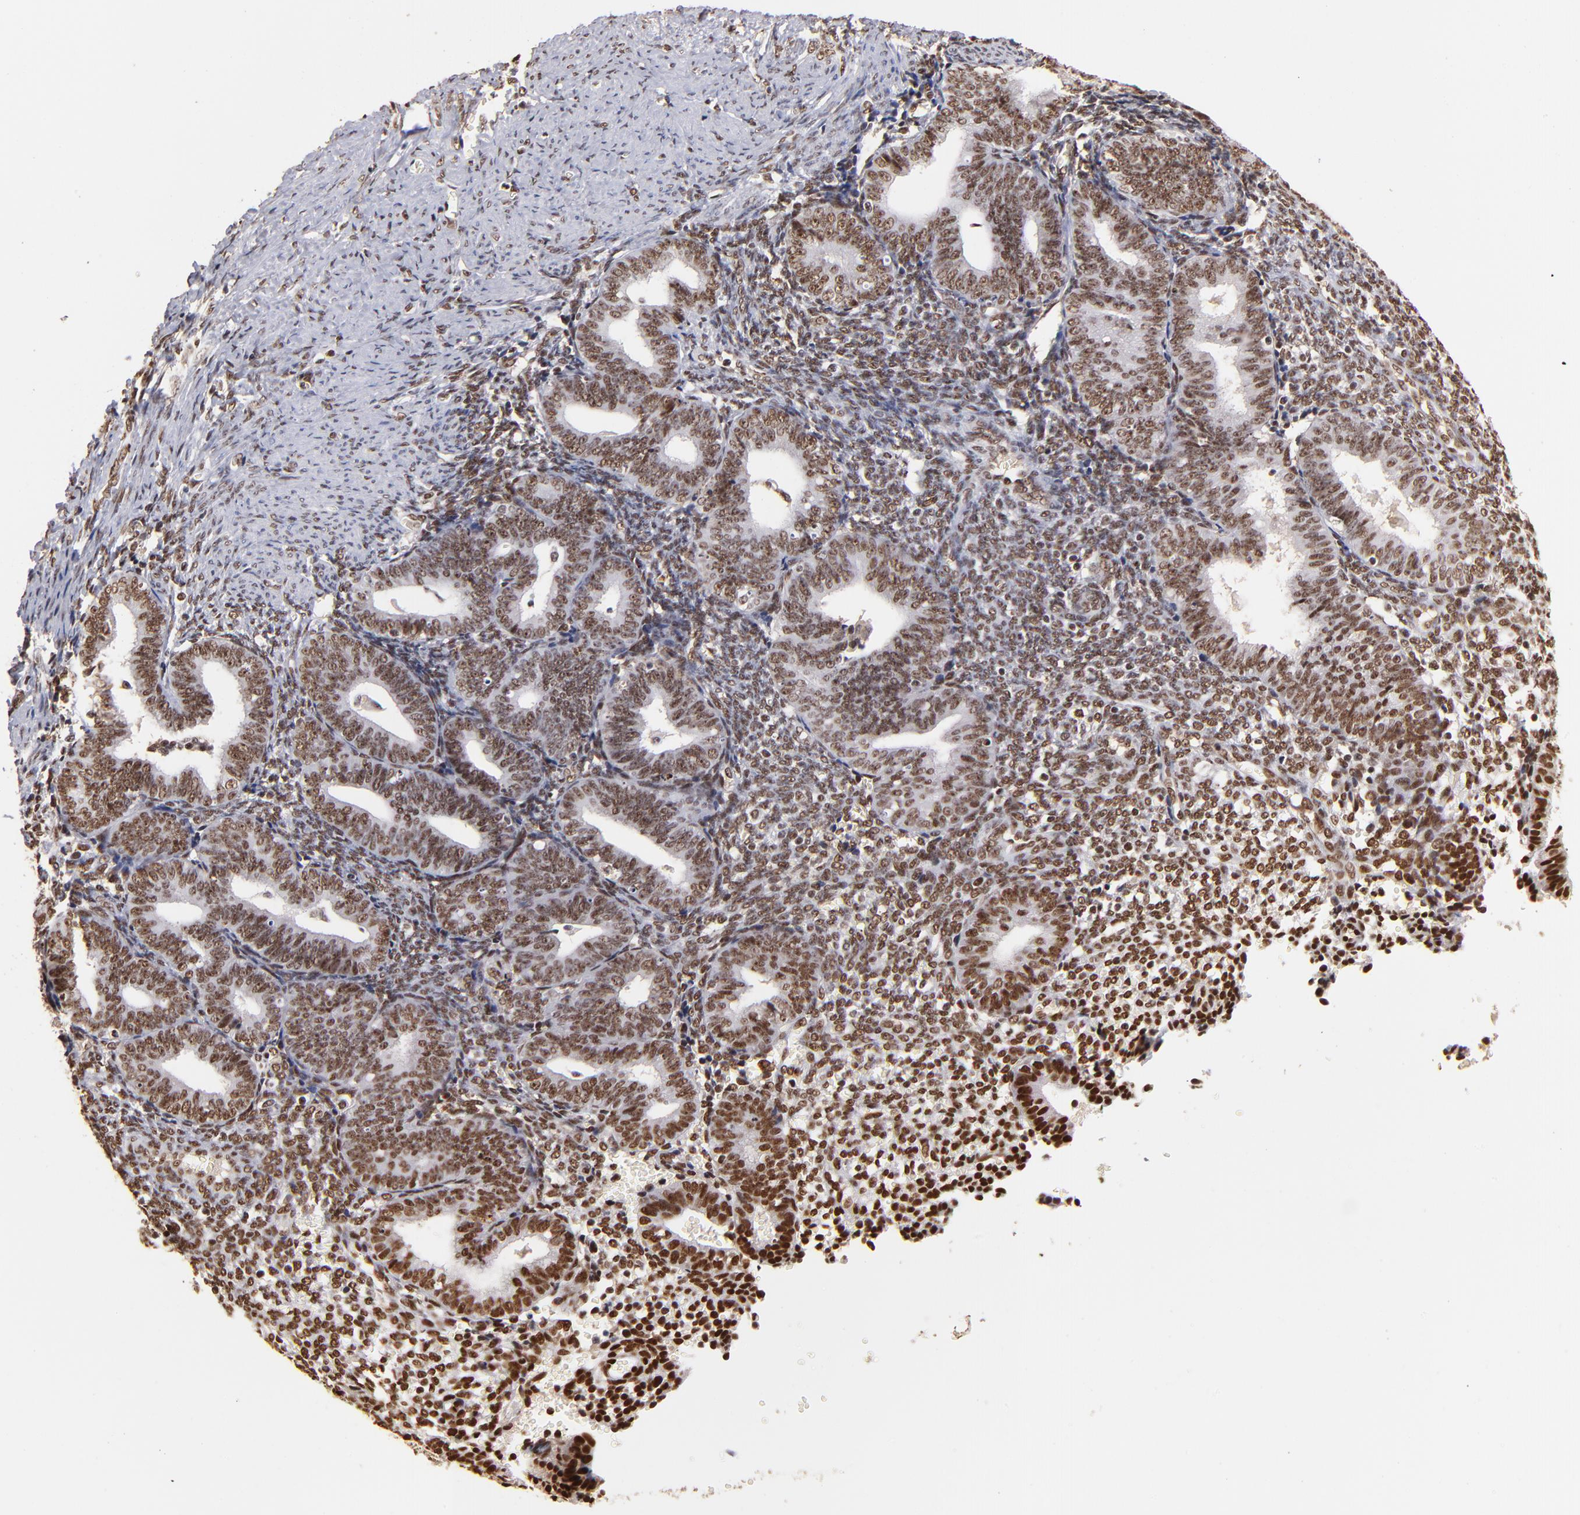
{"staining": {"intensity": "moderate", "quantity": ">75%", "location": "nuclear"}, "tissue": "endometrium", "cell_type": "Cells in endometrial stroma", "image_type": "normal", "snomed": [{"axis": "morphology", "description": "Normal tissue, NOS"}, {"axis": "topography", "description": "Endometrium"}], "caption": "IHC image of normal endometrium stained for a protein (brown), which demonstrates medium levels of moderate nuclear positivity in about >75% of cells in endometrial stroma.", "gene": "ZNF146", "patient": {"sex": "female", "age": 61}}